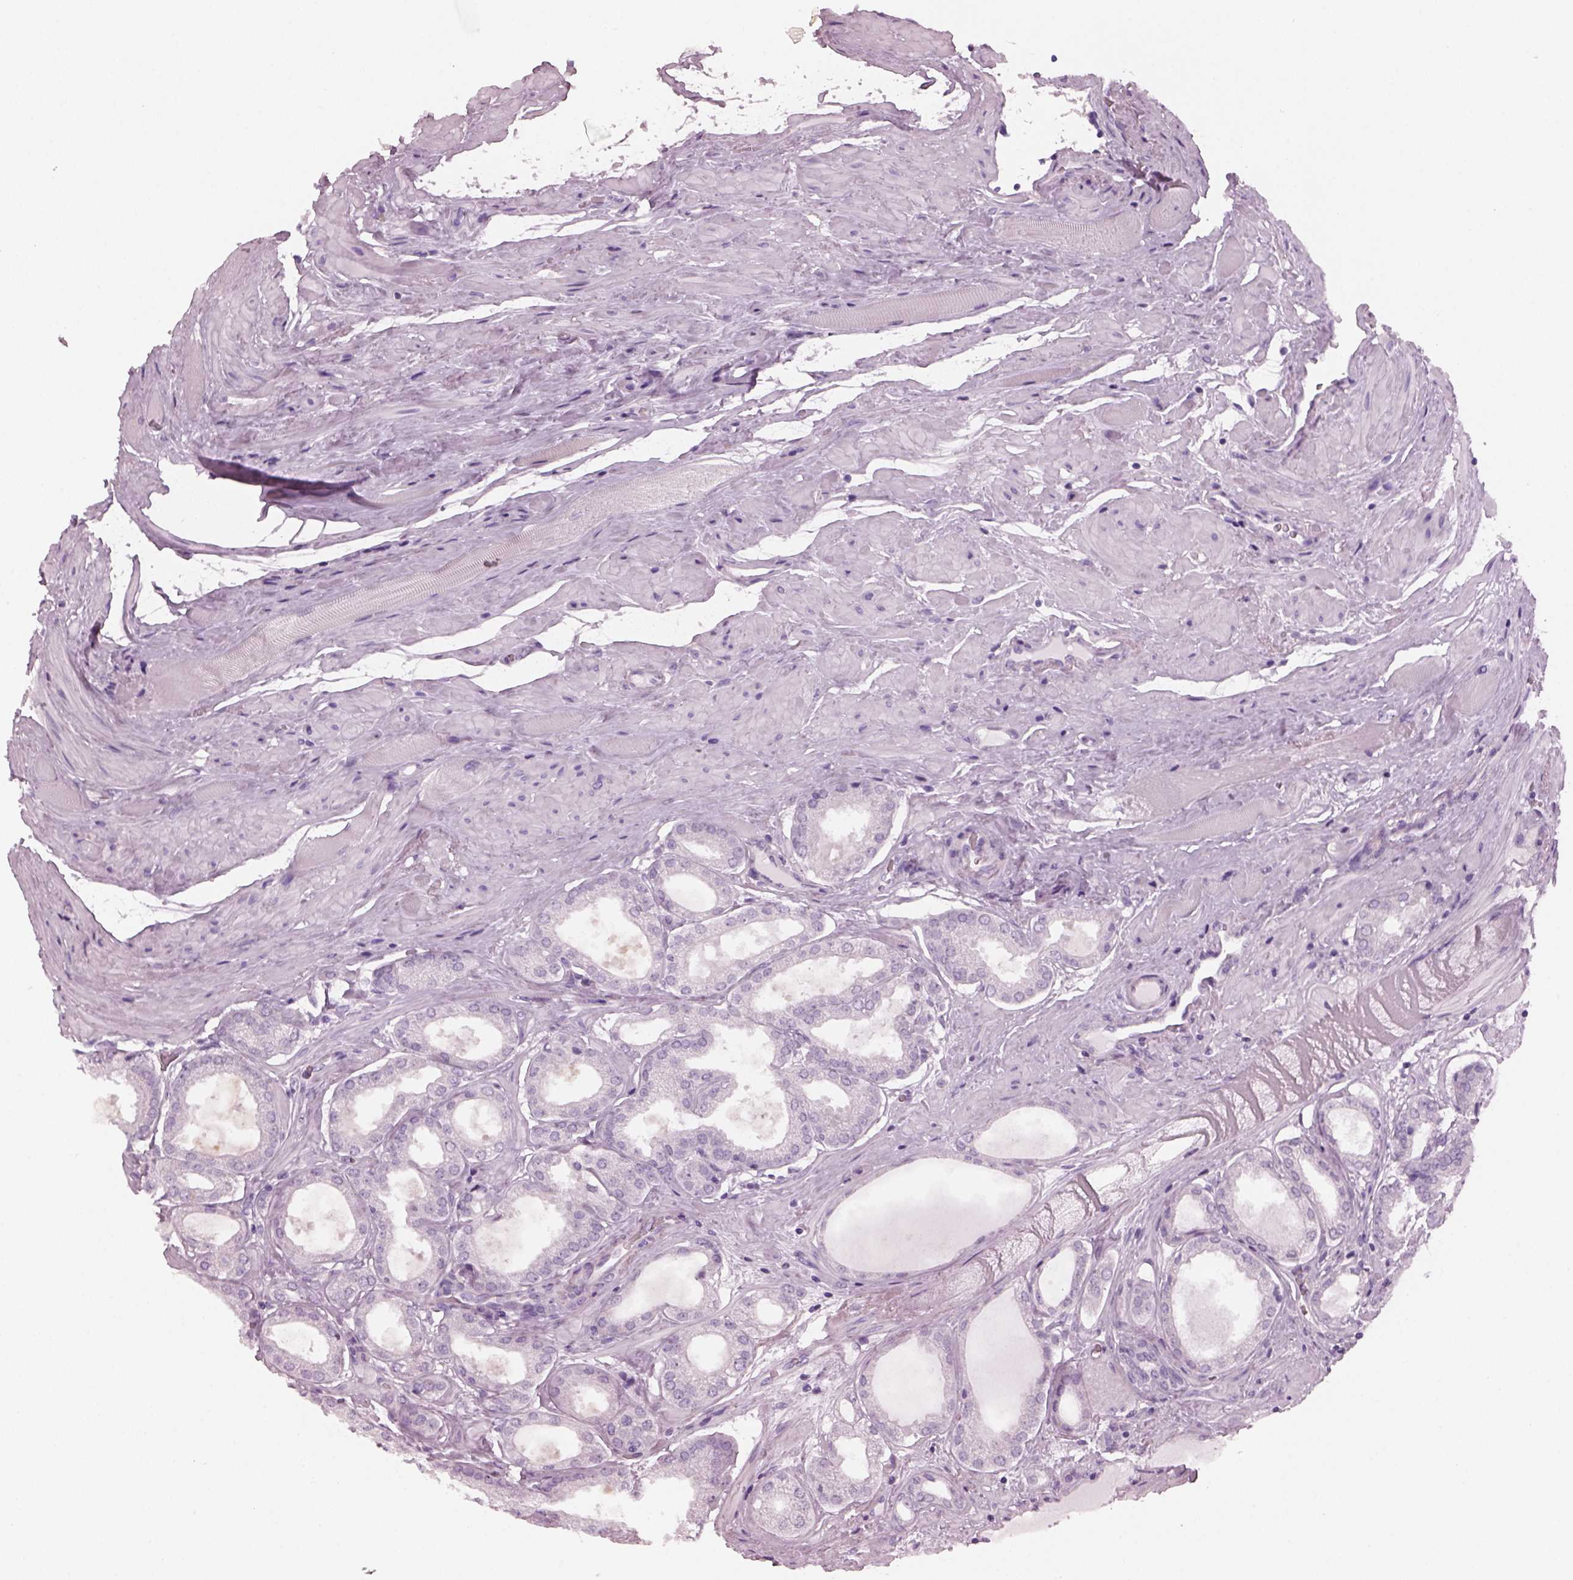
{"staining": {"intensity": "negative", "quantity": "none", "location": "none"}, "tissue": "prostate cancer", "cell_type": "Tumor cells", "image_type": "cancer", "snomed": [{"axis": "morphology", "description": "Adenocarcinoma, NOS"}, {"axis": "topography", "description": "Prostate"}], "caption": "A micrograph of human adenocarcinoma (prostate) is negative for staining in tumor cells.", "gene": "PDC", "patient": {"sex": "male", "age": 63}}